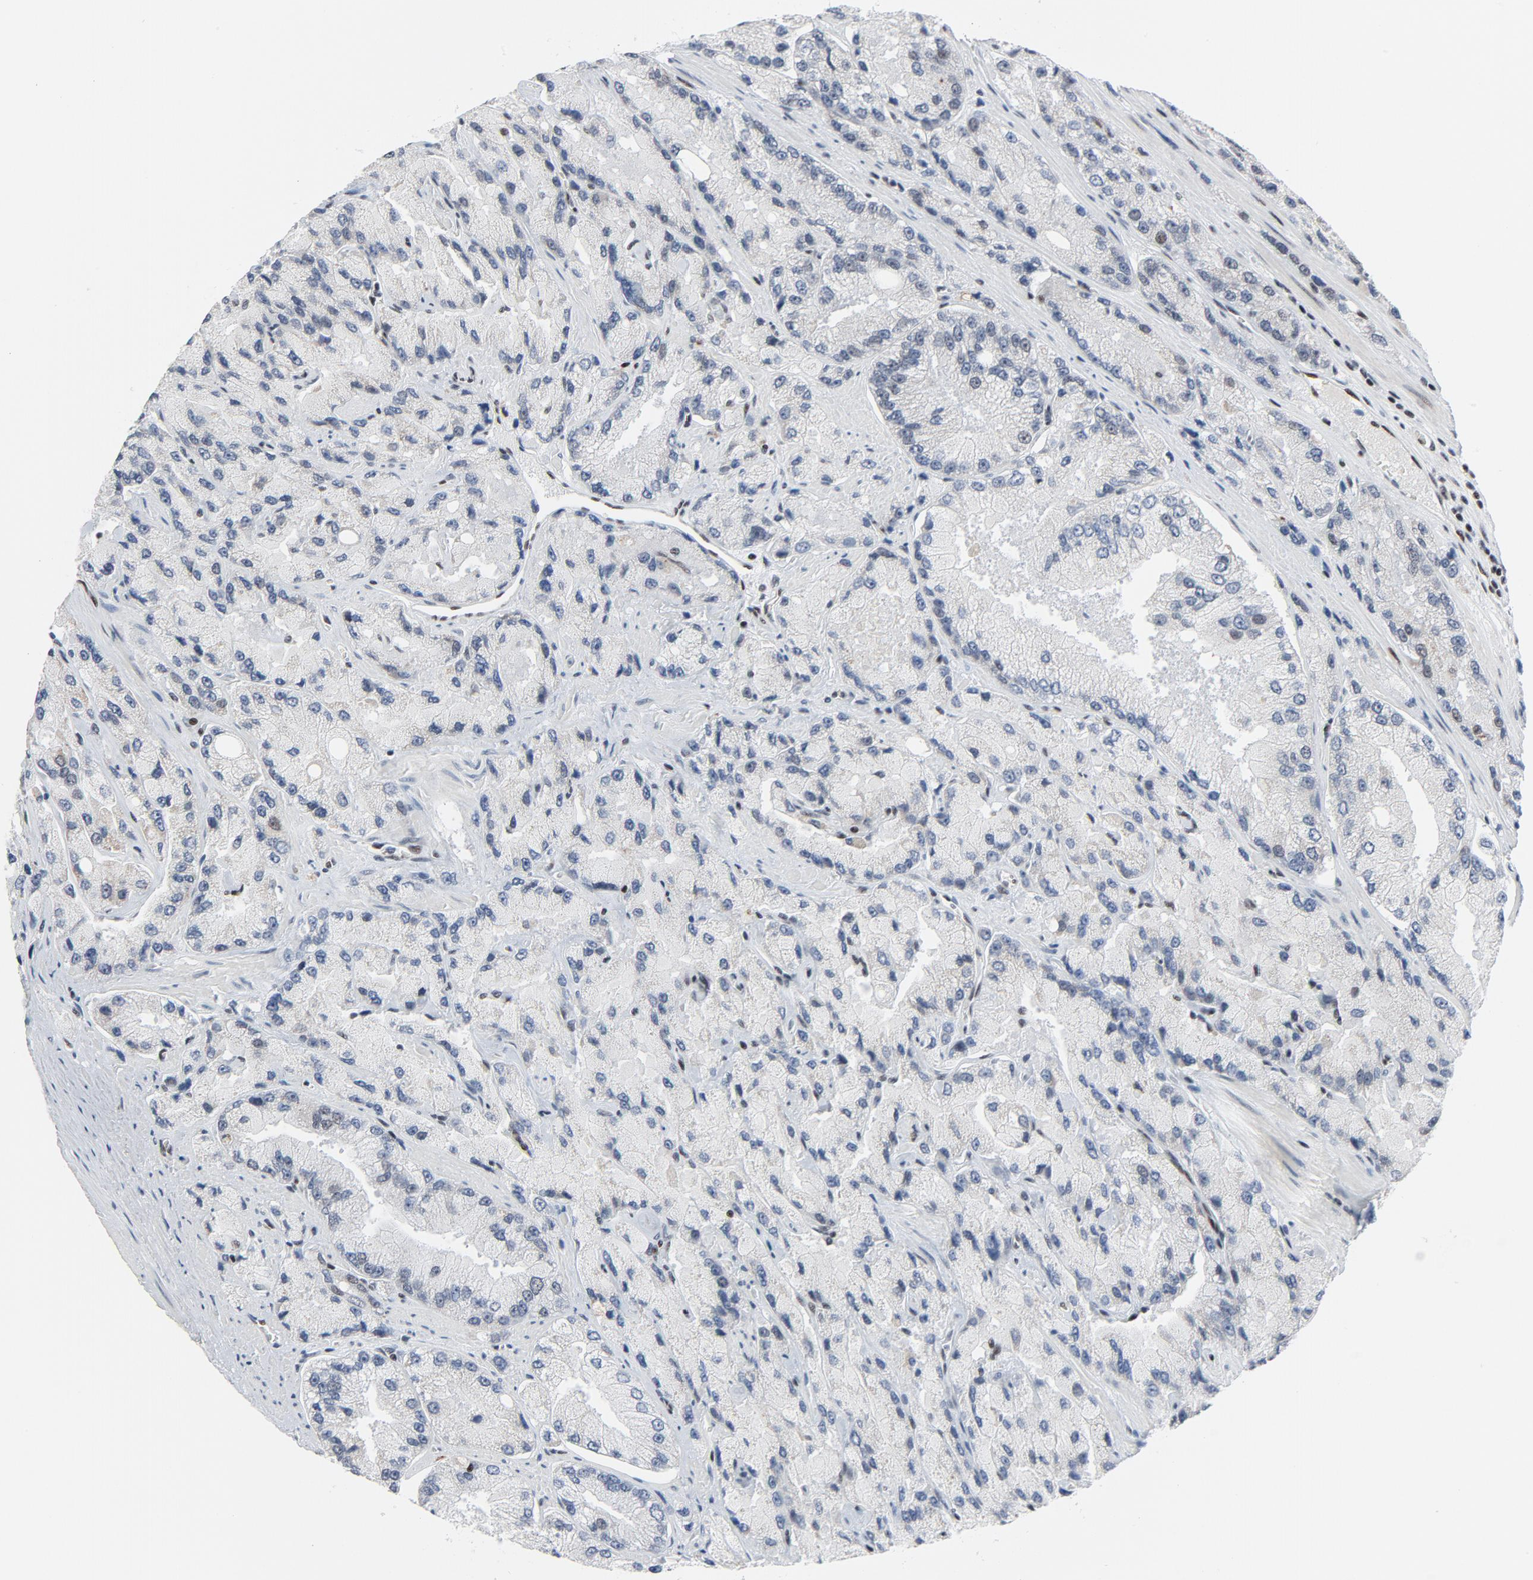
{"staining": {"intensity": "negative", "quantity": "none", "location": "none"}, "tissue": "prostate cancer", "cell_type": "Tumor cells", "image_type": "cancer", "snomed": [{"axis": "morphology", "description": "Adenocarcinoma, Low grade"}, {"axis": "topography", "description": "Prostate"}], "caption": "Micrograph shows no significant protein positivity in tumor cells of prostate cancer (adenocarcinoma (low-grade)). The staining was performed using DAB (3,3'-diaminobenzidine) to visualize the protein expression in brown, while the nuclei were stained in blue with hematoxylin (Magnification: 20x).", "gene": "GABPA", "patient": {"sex": "male", "age": 60}}